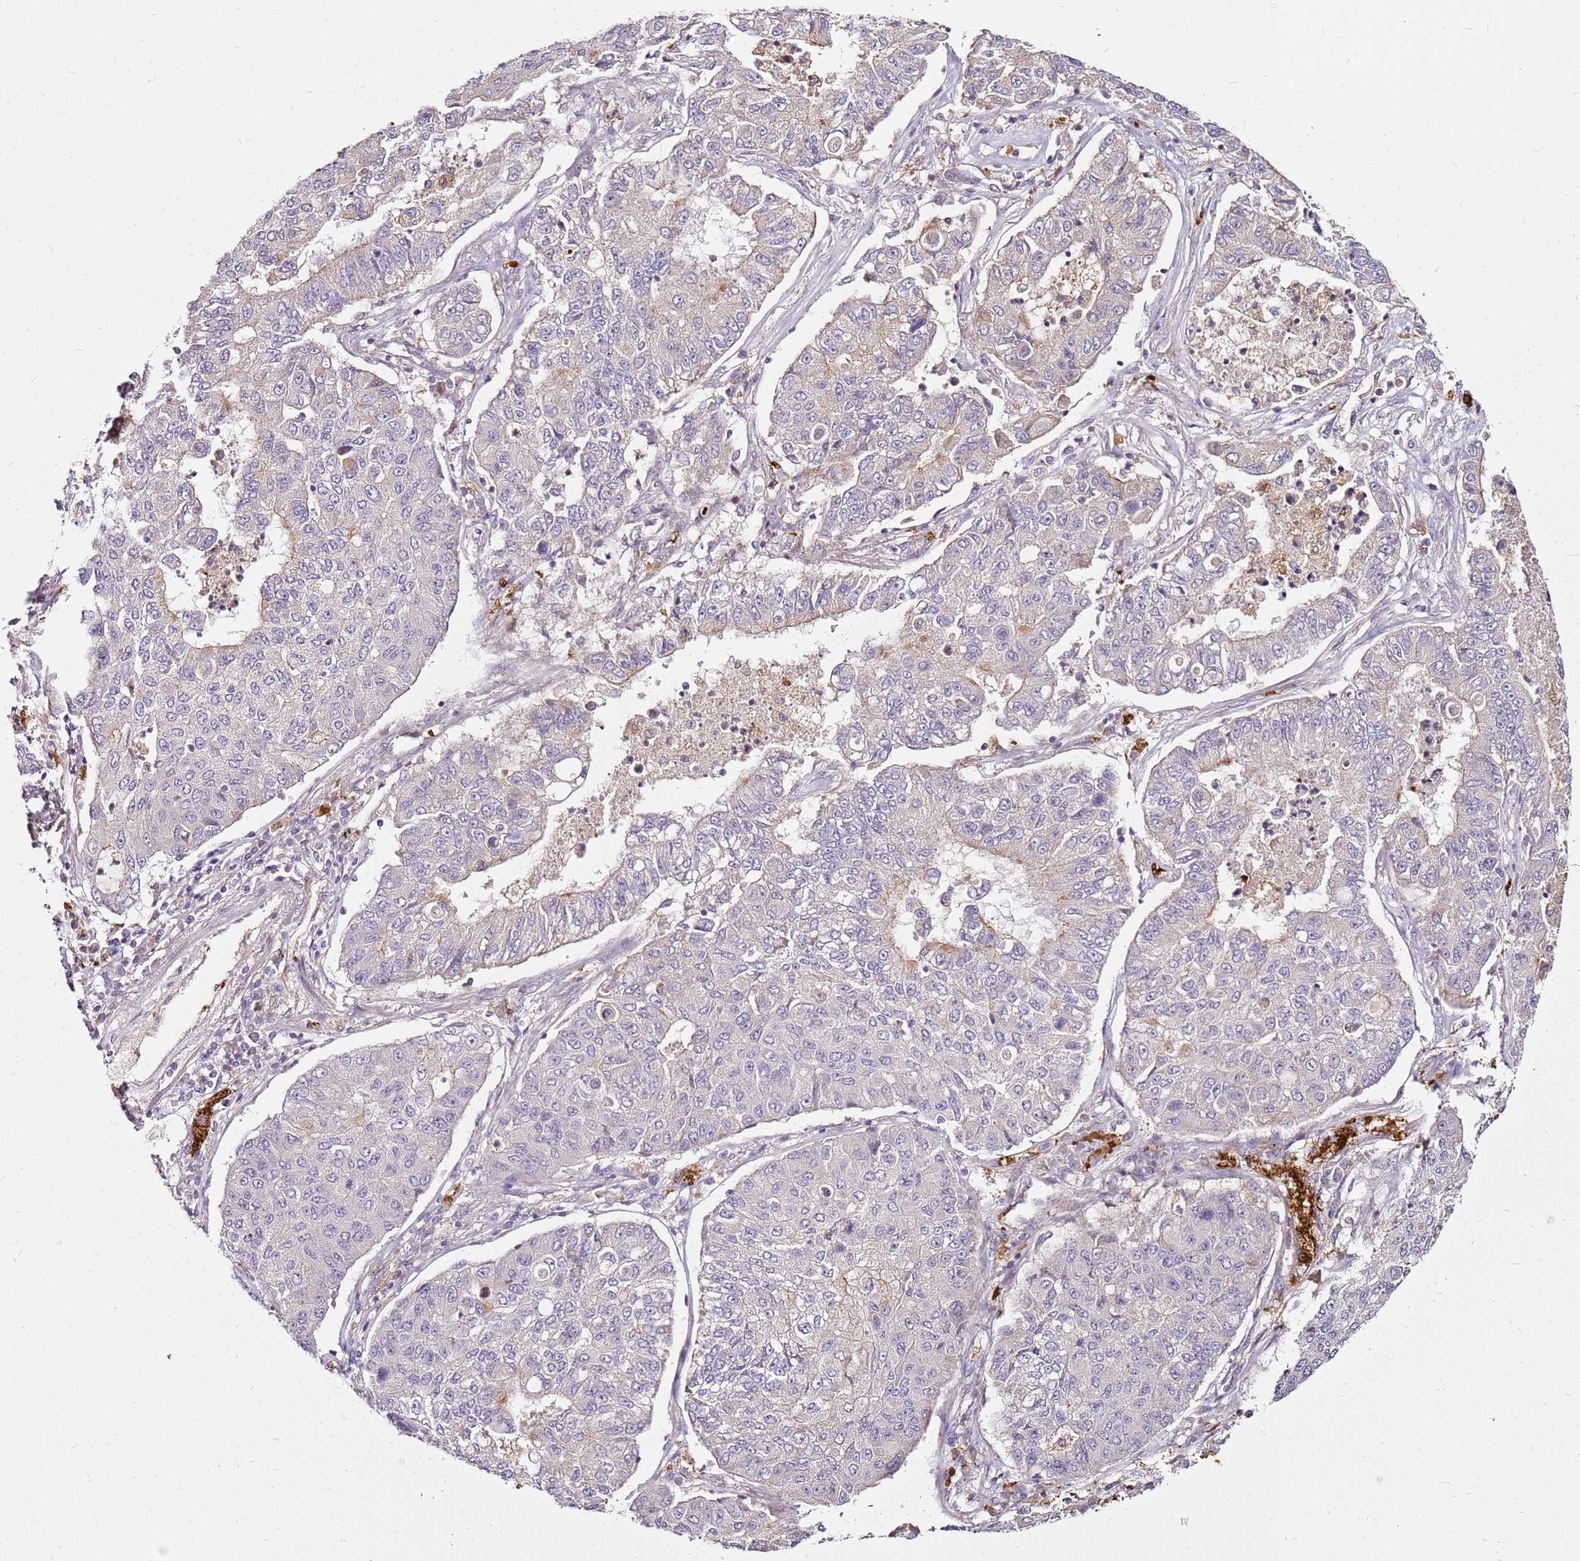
{"staining": {"intensity": "negative", "quantity": "none", "location": "none"}, "tissue": "lung cancer", "cell_type": "Tumor cells", "image_type": "cancer", "snomed": [{"axis": "morphology", "description": "Squamous cell carcinoma, NOS"}, {"axis": "topography", "description": "Lung"}], "caption": "Immunohistochemistry (IHC) photomicrograph of human squamous cell carcinoma (lung) stained for a protein (brown), which demonstrates no staining in tumor cells. (Brightfield microscopy of DAB immunohistochemistry at high magnification).", "gene": "RNF11", "patient": {"sex": "male", "age": 74}}